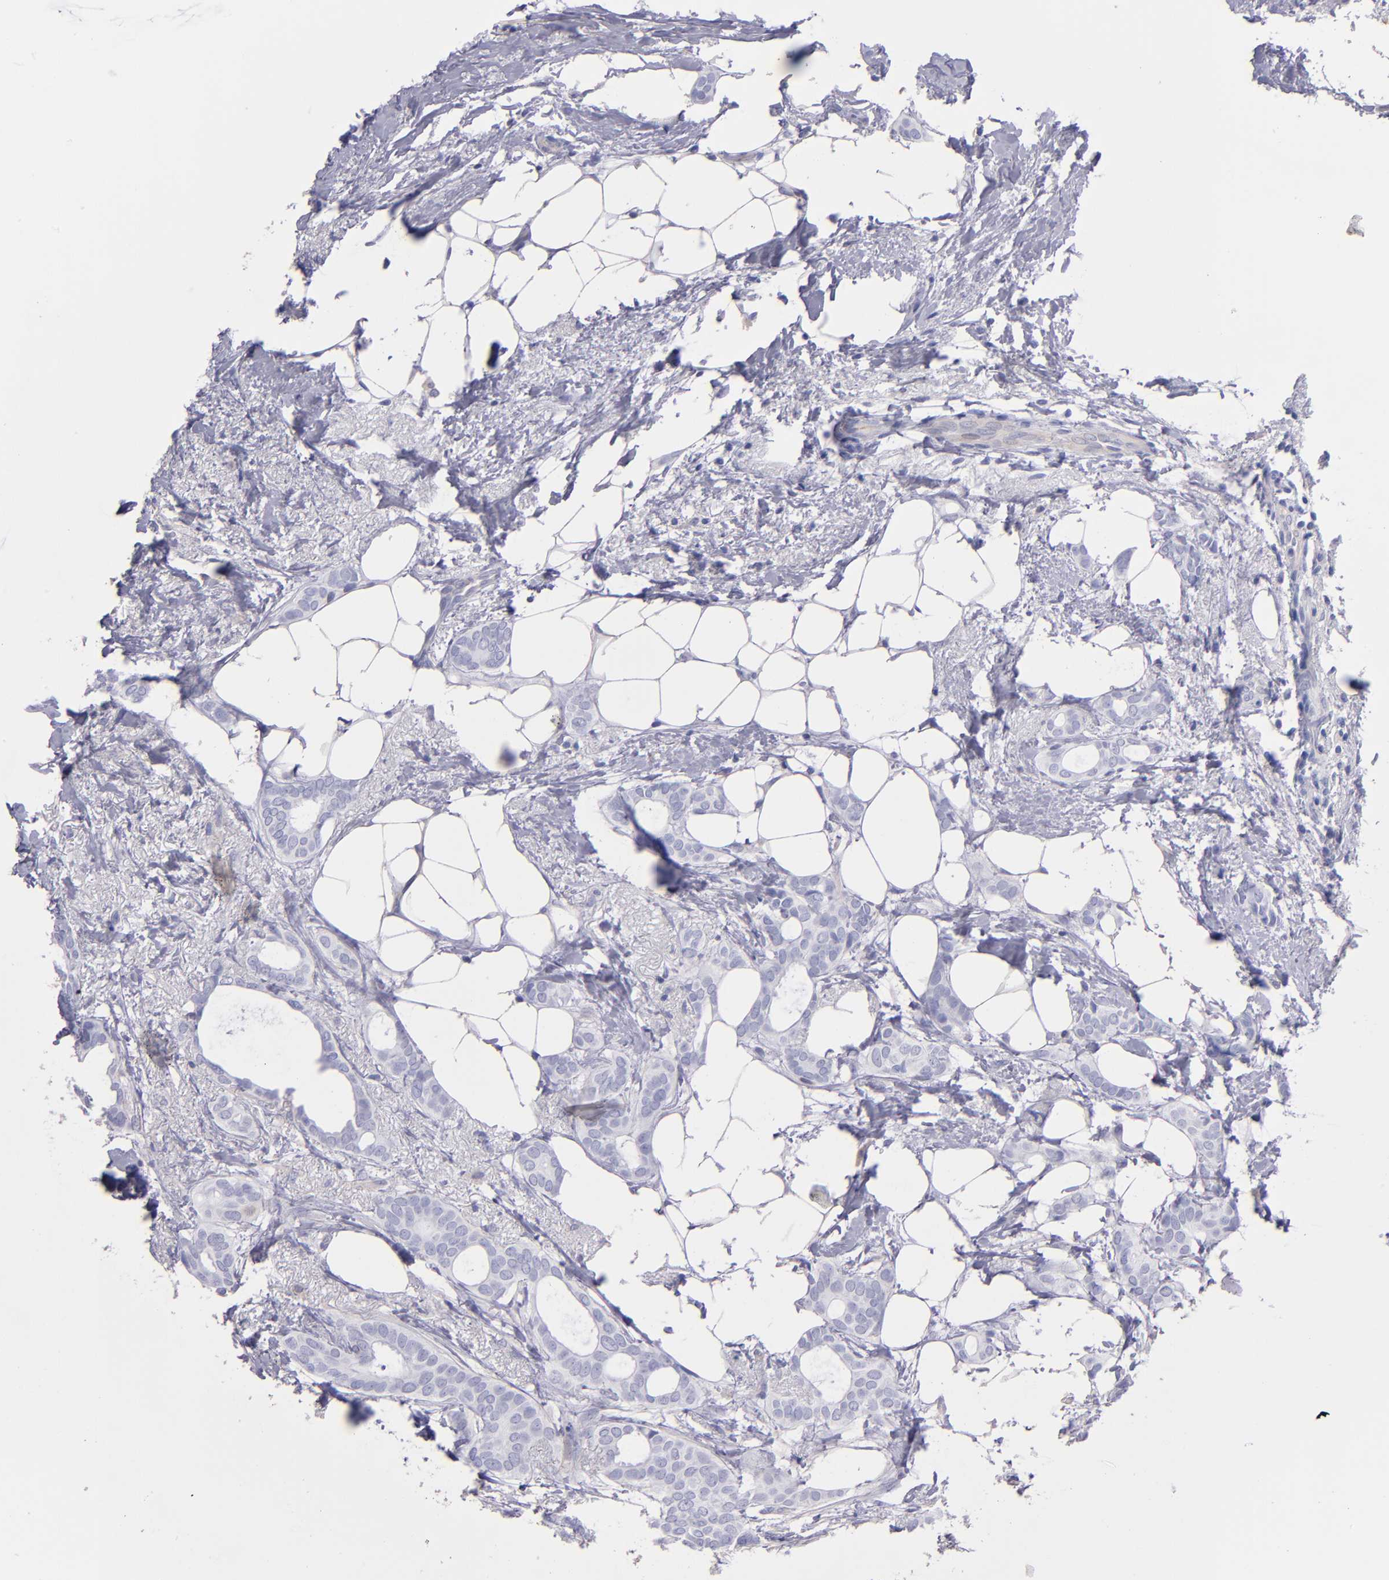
{"staining": {"intensity": "negative", "quantity": "none", "location": "none"}, "tissue": "breast cancer", "cell_type": "Tumor cells", "image_type": "cancer", "snomed": [{"axis": "morphology", "description": "Duct carcinoma"}, {"axis": "topography", "description": "Breast"}], "caption": "Tumor cells are negative for protein expression in human breast cancer (invasive ductal carcinoma). The staining was performed using DAB (3,3'-diaminobenzidine) to visualize the protein expression in brown, while the nuclei were stained in blue with hematoxylin (Magnification: 20x).", "gene": "TG", "patient": {"sex": "female", "age": 54}}